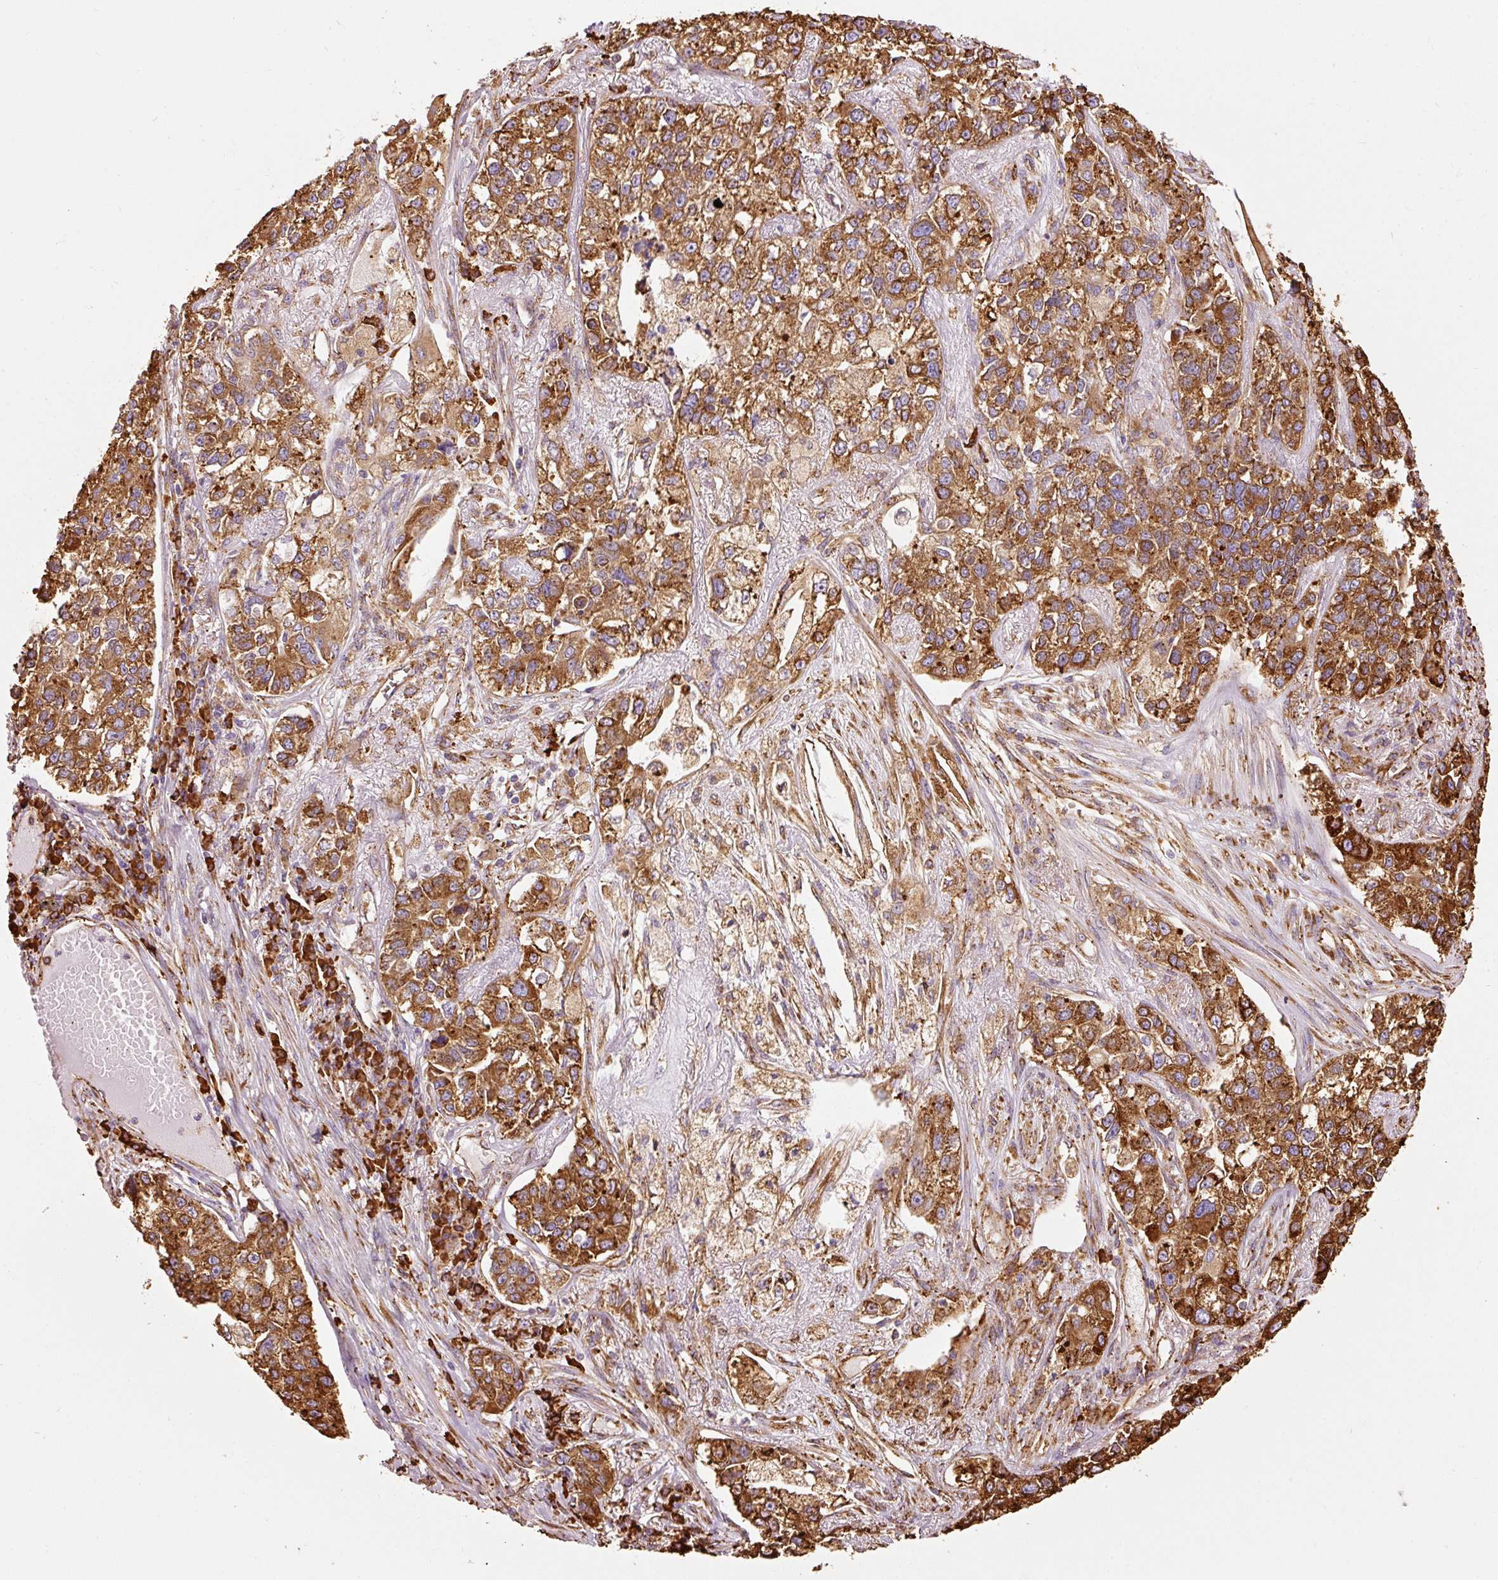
{"staining": {"intensity": "strong", "quantity": ">75%", "location": "cytoplasmic/membranous"}, "tissue": "lung cancer", "cell_type": "Tumor cells", "image_type": "cancer", "snomed": [{"axis": "morphology", "description": "Adenocarcinoma, NOS"}, {"axis": "topography", "description": "Lung"}], "caption": "A brown stain shows strong cytoplasmic/membranous positivity of a protein in lung adenocarcinoma tumor cells.", "gene": "KLC1", "patient": {"sex": "male", "age": 49}}